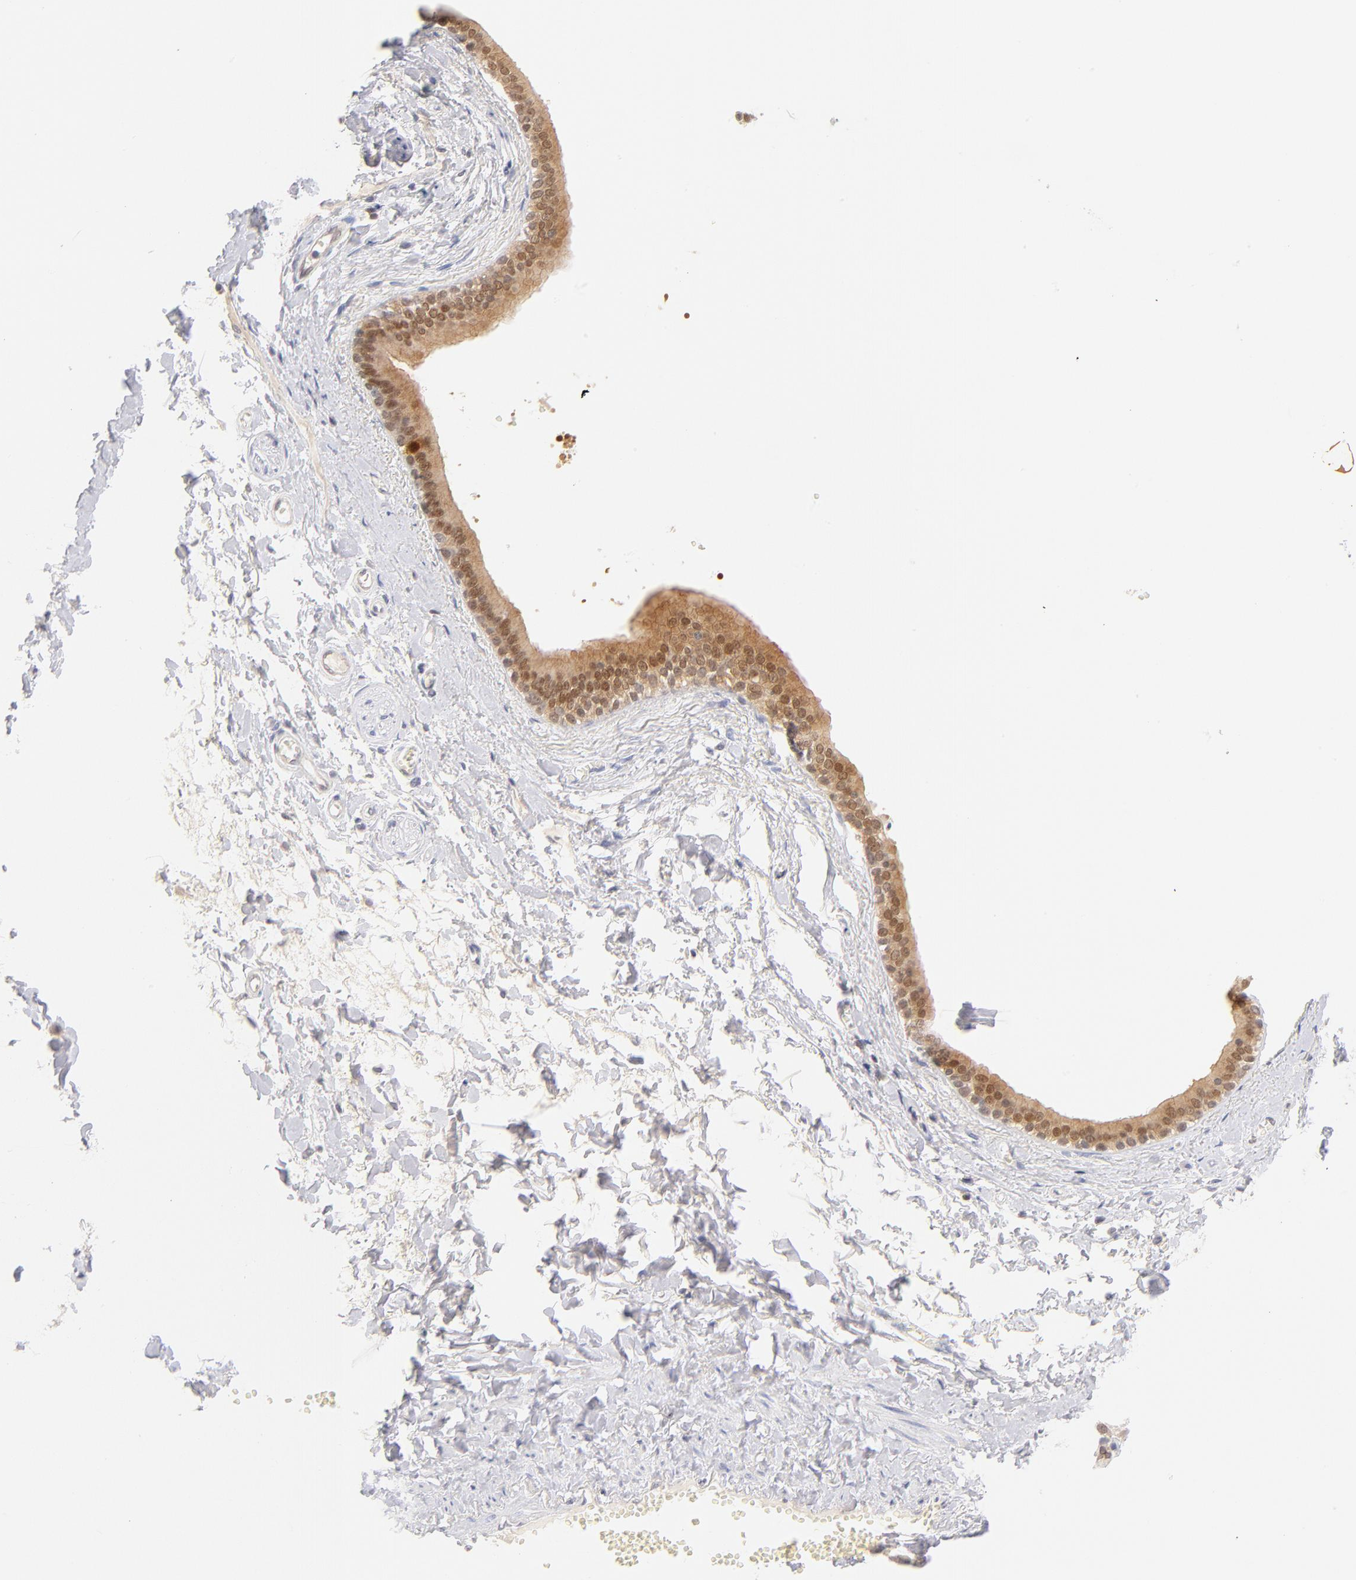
{"staining": {"intensity": "negative", "quantity": "none", "location": "none"}, "tissue": "adipose tissue", "cell_type": "Adipocytes", "image_type": "normal", "snomed": [{"axis": "morphology", "description": "Normal tissue, NOS"}, {"axis": "morphology", "description": "Inflammation, NOS"}, {"axis": "topography", "description": "Salivary gland"}, {"axis": "topography", "description": "Peripheral nerve tissue"}], "caption": "An immunohistochemistry micrograph of normal adipose tissue is shown. There is no staining in adipocytes of adipose tissue.", "gene": "CASP6", "patient": {"sex": "female", "age": 75}}